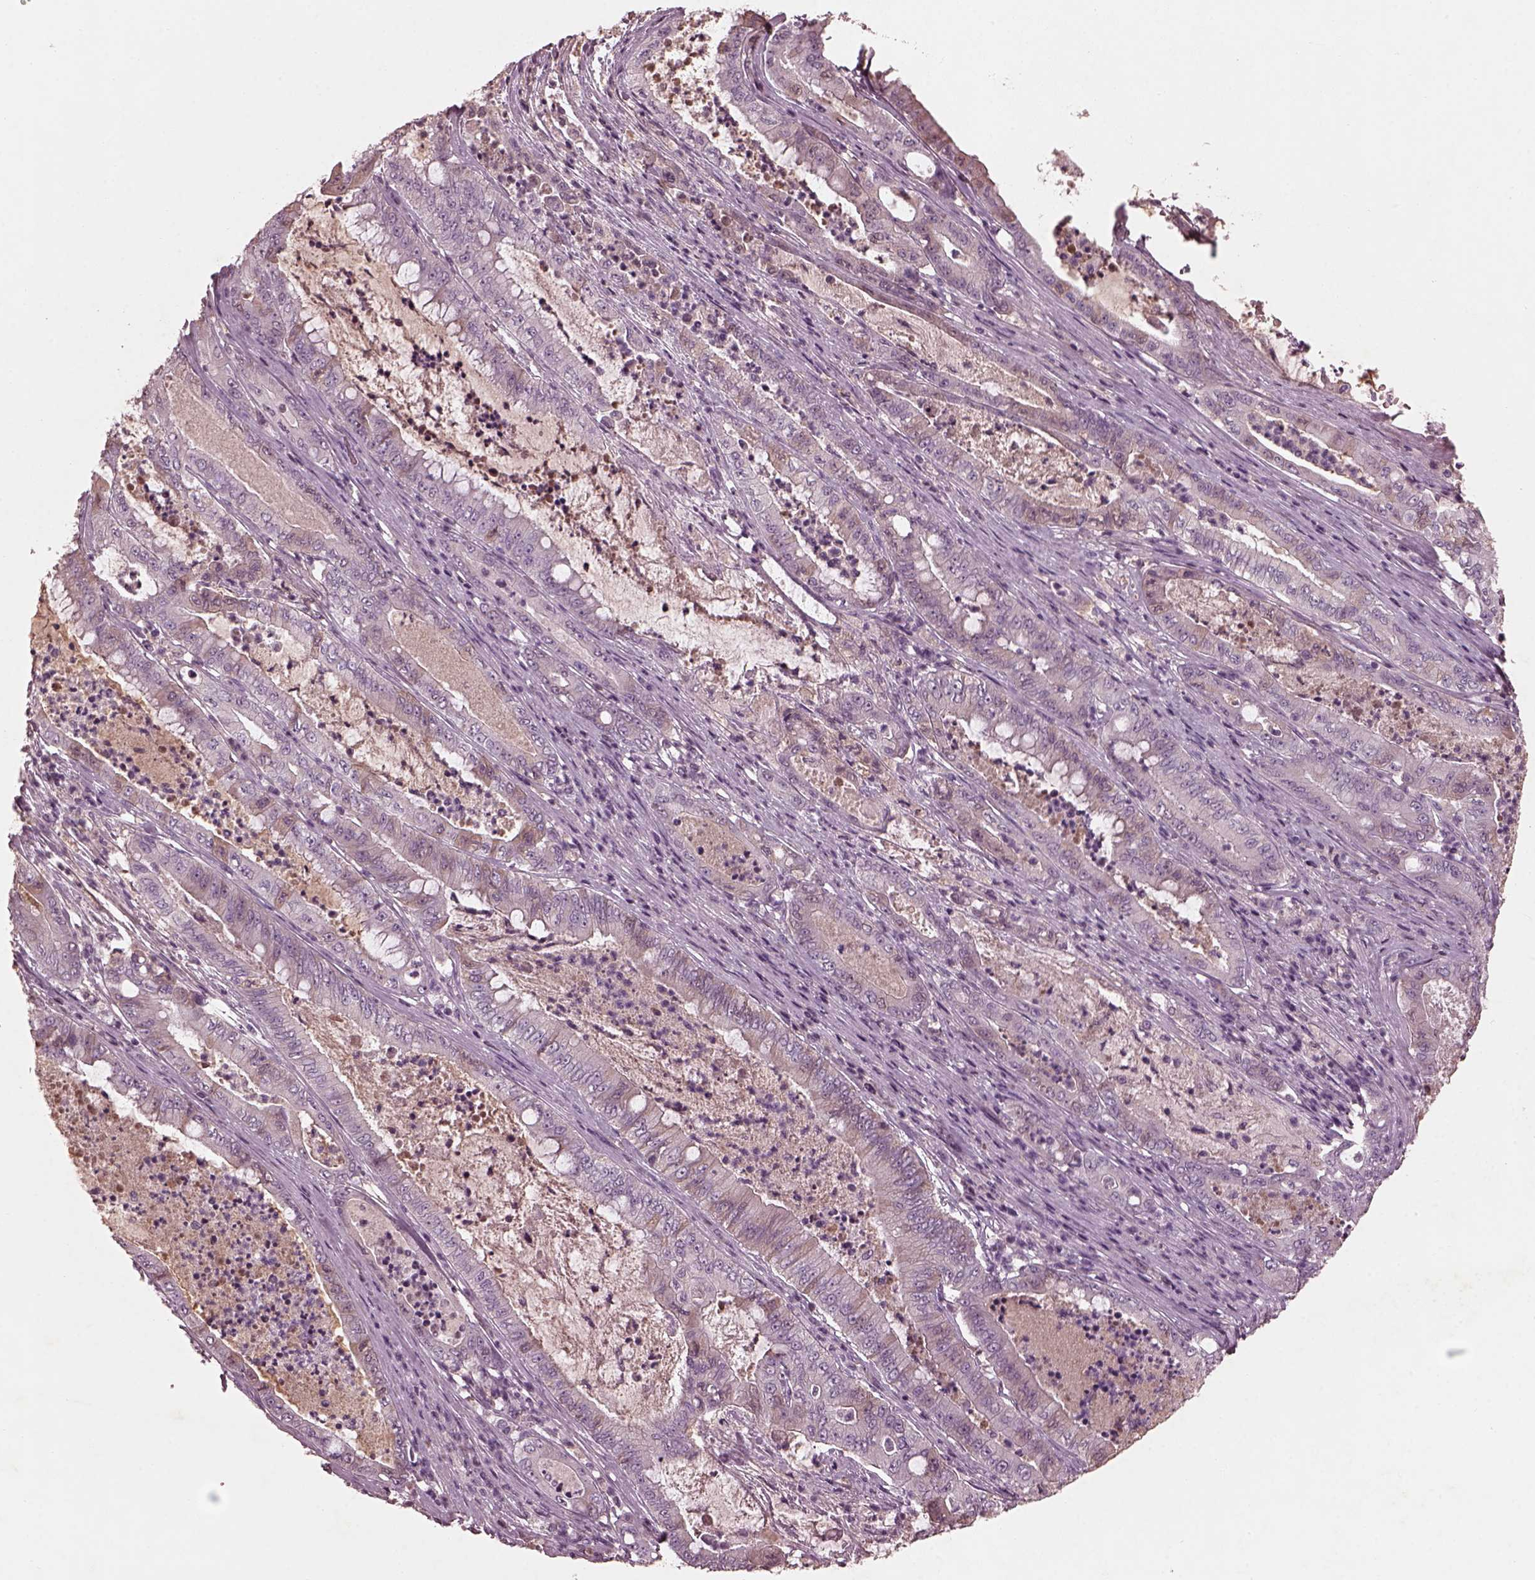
{"staining": {"intensity": "negative", "quantity": "none", "location": "none"}, "tissue": "pancreatic cancer", "cell_type": "Tumor cells", "image_type": "cancer", "snomed": [{"axis": "morphology", "description": "Adenocarcinoma, NOS"}, {"axis": "topography", "description": "Pancreas"}], "caption": "A photomicrograph of pancreatic adenocarcinoma stained for a protein reveals no brown staining in tumor cells.", "gene": "FRRS1L", "patient": {"sex": "male", "age": 71}}